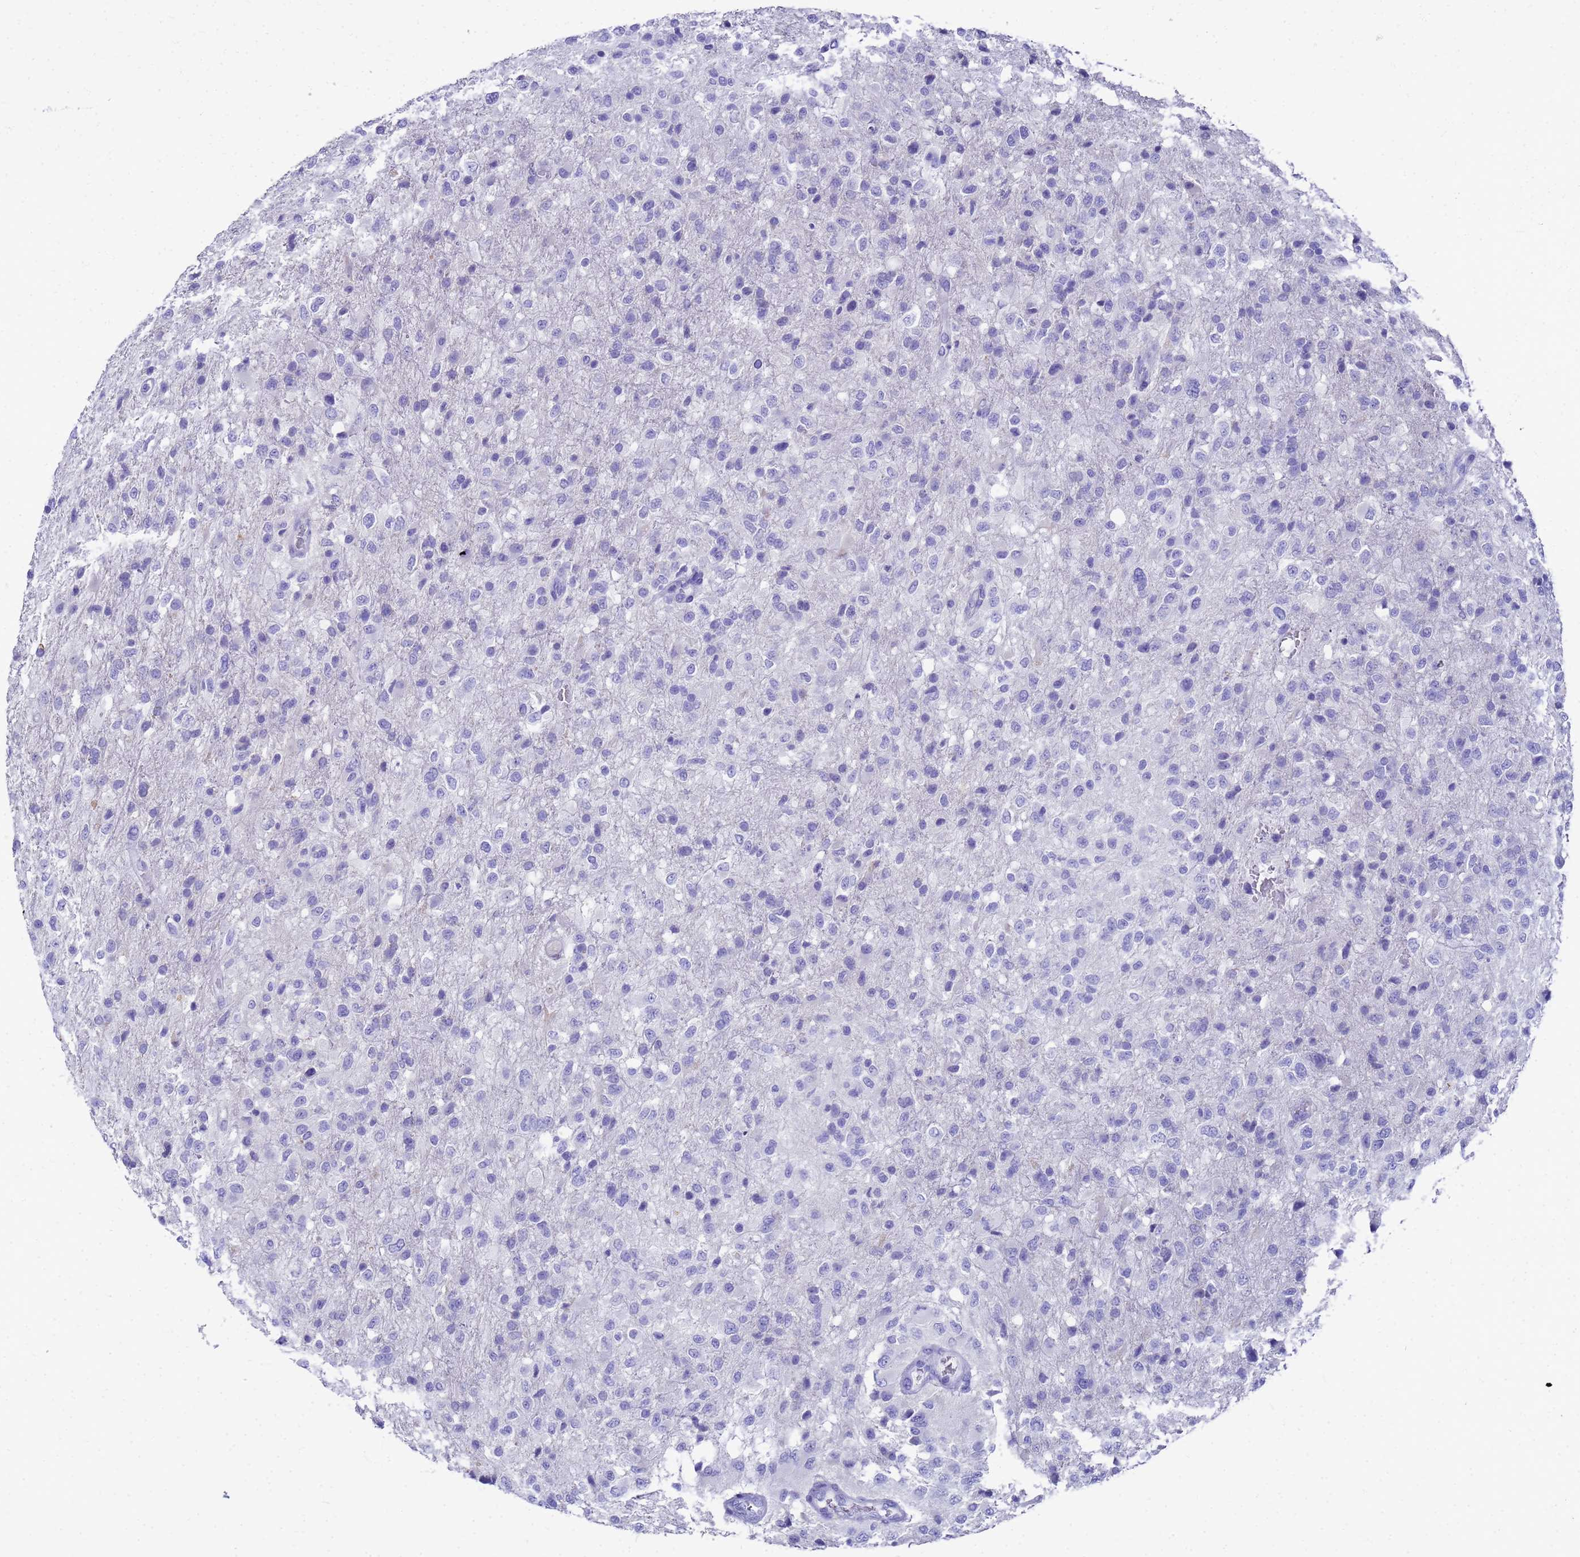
{"staining": {"intensity": "negative", "quantity": "none", "location": "none"}, "tissue": "glioma", "cell_type": "Tumor cells", "image_type": "cancer", "snomed": [{"axis": "morphology", "description": "Glioma, malignant, High grade"}, {"axis": "topography", "description": "Brain"}], "caption": "High magnification brightfield microscopy of high-grade glioma (malignant) stained with DAB (3,3'-diaminobenzidine) (brown) and counterstained with hematoxylin (blue): tumor cells show no significant positivity.", "gene": "MS4A13", "patient": {"sex": "female", "age": 74}}